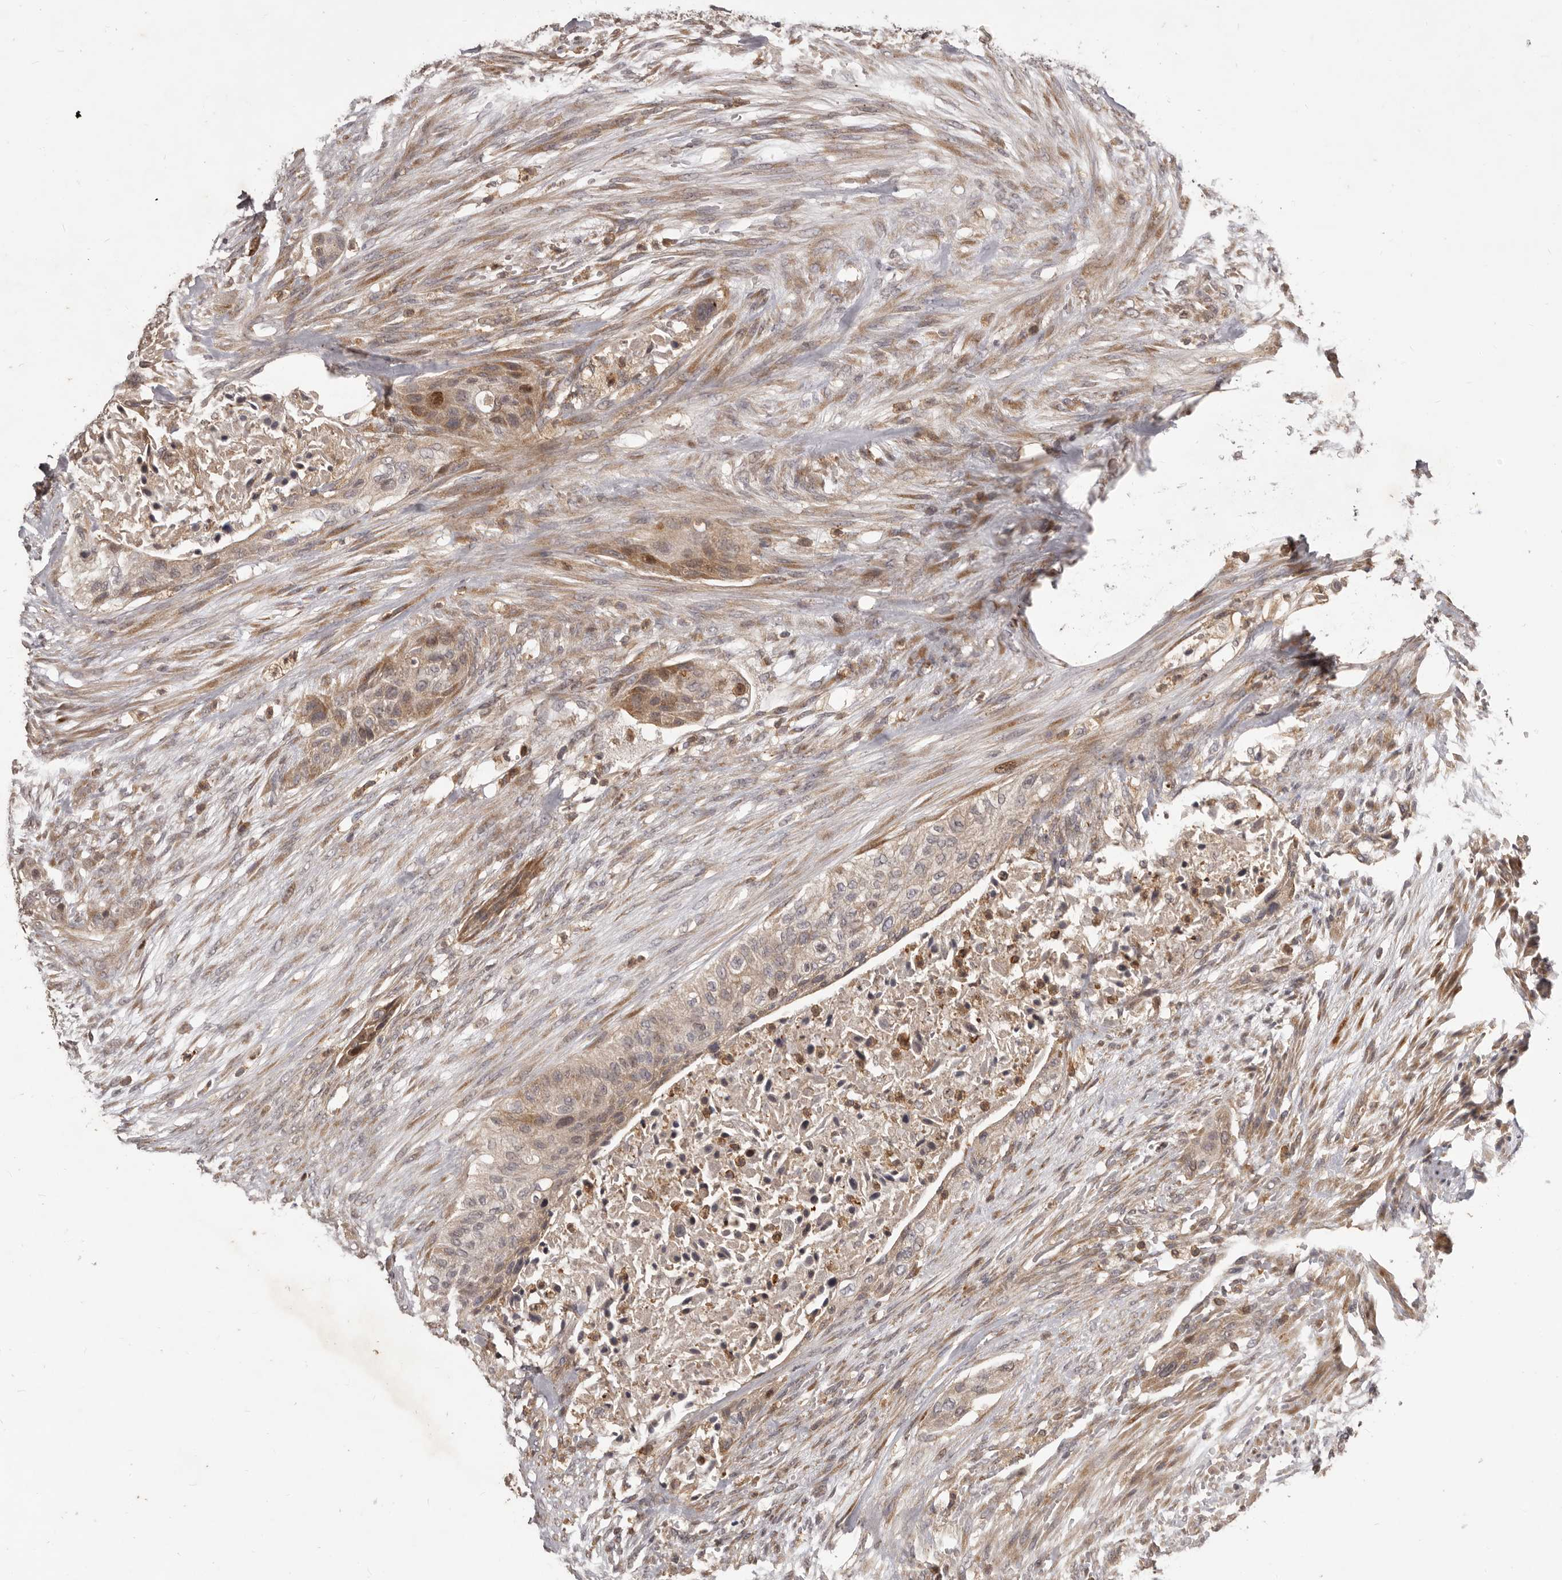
{"staining": {"intensity": "weak", "quantity": ">75%", "location": "cytoplasmic/membranous"}, "tissue": "urothelial cancer", "cell_type": "Tumor cells", "image_type": "cancer", "snomed": [{"axis": "morphology", "description": "Urothelial carcinoma, High grade"}, {"axis": "topography", "description": "Urinary bladder"}], "caption": "Urothelial carcinoma (high-grade) stained with DAB (3,3'-diaminobenzidine) IHC displays low levels of weak cytoplasmic/membranous positivity in about >75% of tumor cells.", "gene": "RNF187", "patient": {"sex": "male", "age": 35}}